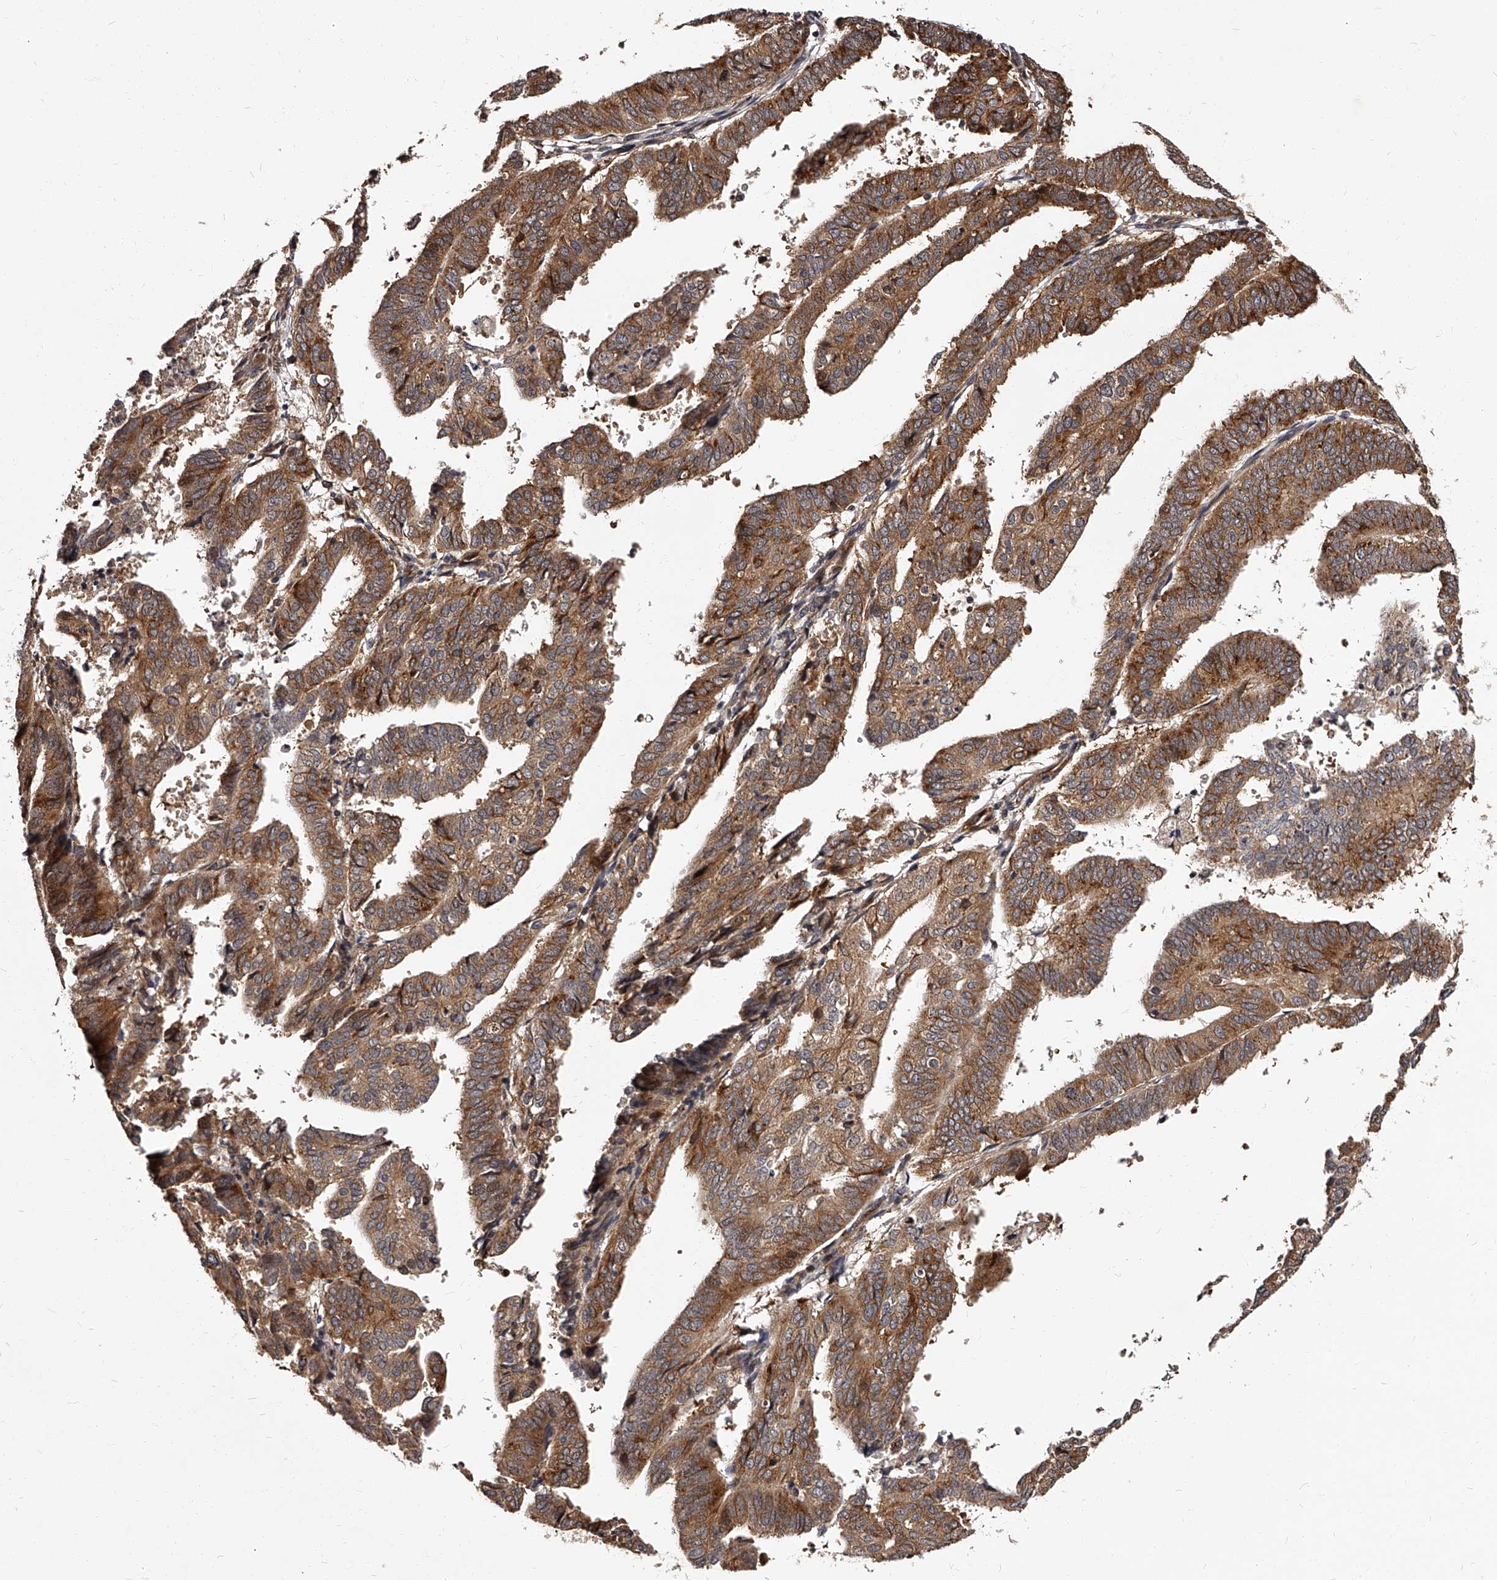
{"staining": {"intensity": "moderate", "quantity": ">75%", "location": "cytoplasmic/membranous"}, "tissue": "endometrial cancer", "cell_type": "Tumor cells", "image_type": "cancer", "snomed": [{"axis": "morphology", "description": "Adenocarcinoma, NOS"}, {"axis": "topography", "description": "Uterus"}], "caption": "A brown stain shows moderate cytoplasmic/membranous staining of a protein in endometrial cancer (adenocarcinoma) tumor cells.", "gene": "RSC1A1", "patient": {"sex": "female", "age": 77}}